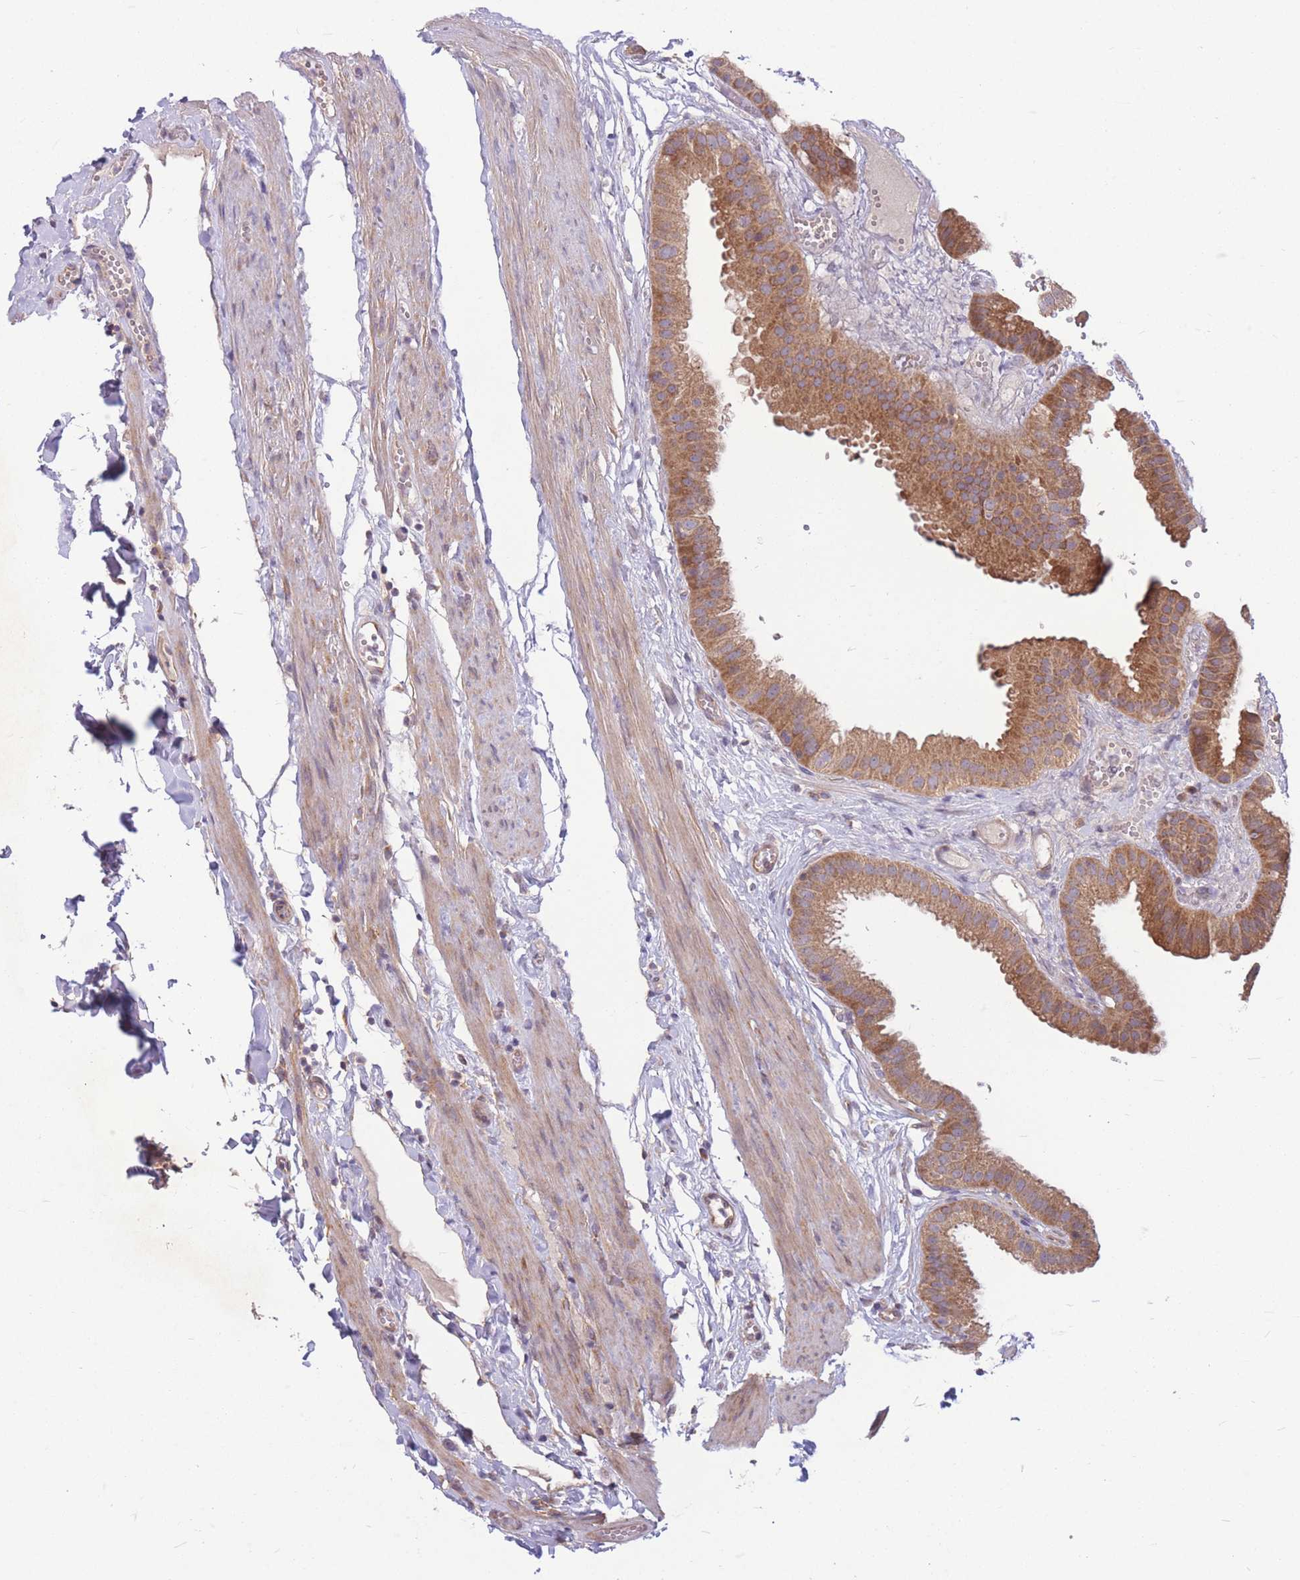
{"staining": {"intensity": "moderate", "quantity": ">75%", "location": "cytoplasmic/membranous"}, "tissue": "gallbladder", "cell_type": "Glandular cells", "image_type": "normal", "snomed": [{"axis": "morphology", "description": "Normal tissue, NOS"}, {"axis": "topography", "description": "Gallbladder"}], "caption": "An IHC micrograph of unremarkable tissue is shown. Protein staining in brown highlights moderate cytoplasmic/membranous positivity in gallbladder within glandular cells.", "gene": "GMNN", "patient": {"sex": "female", "age": 61}}